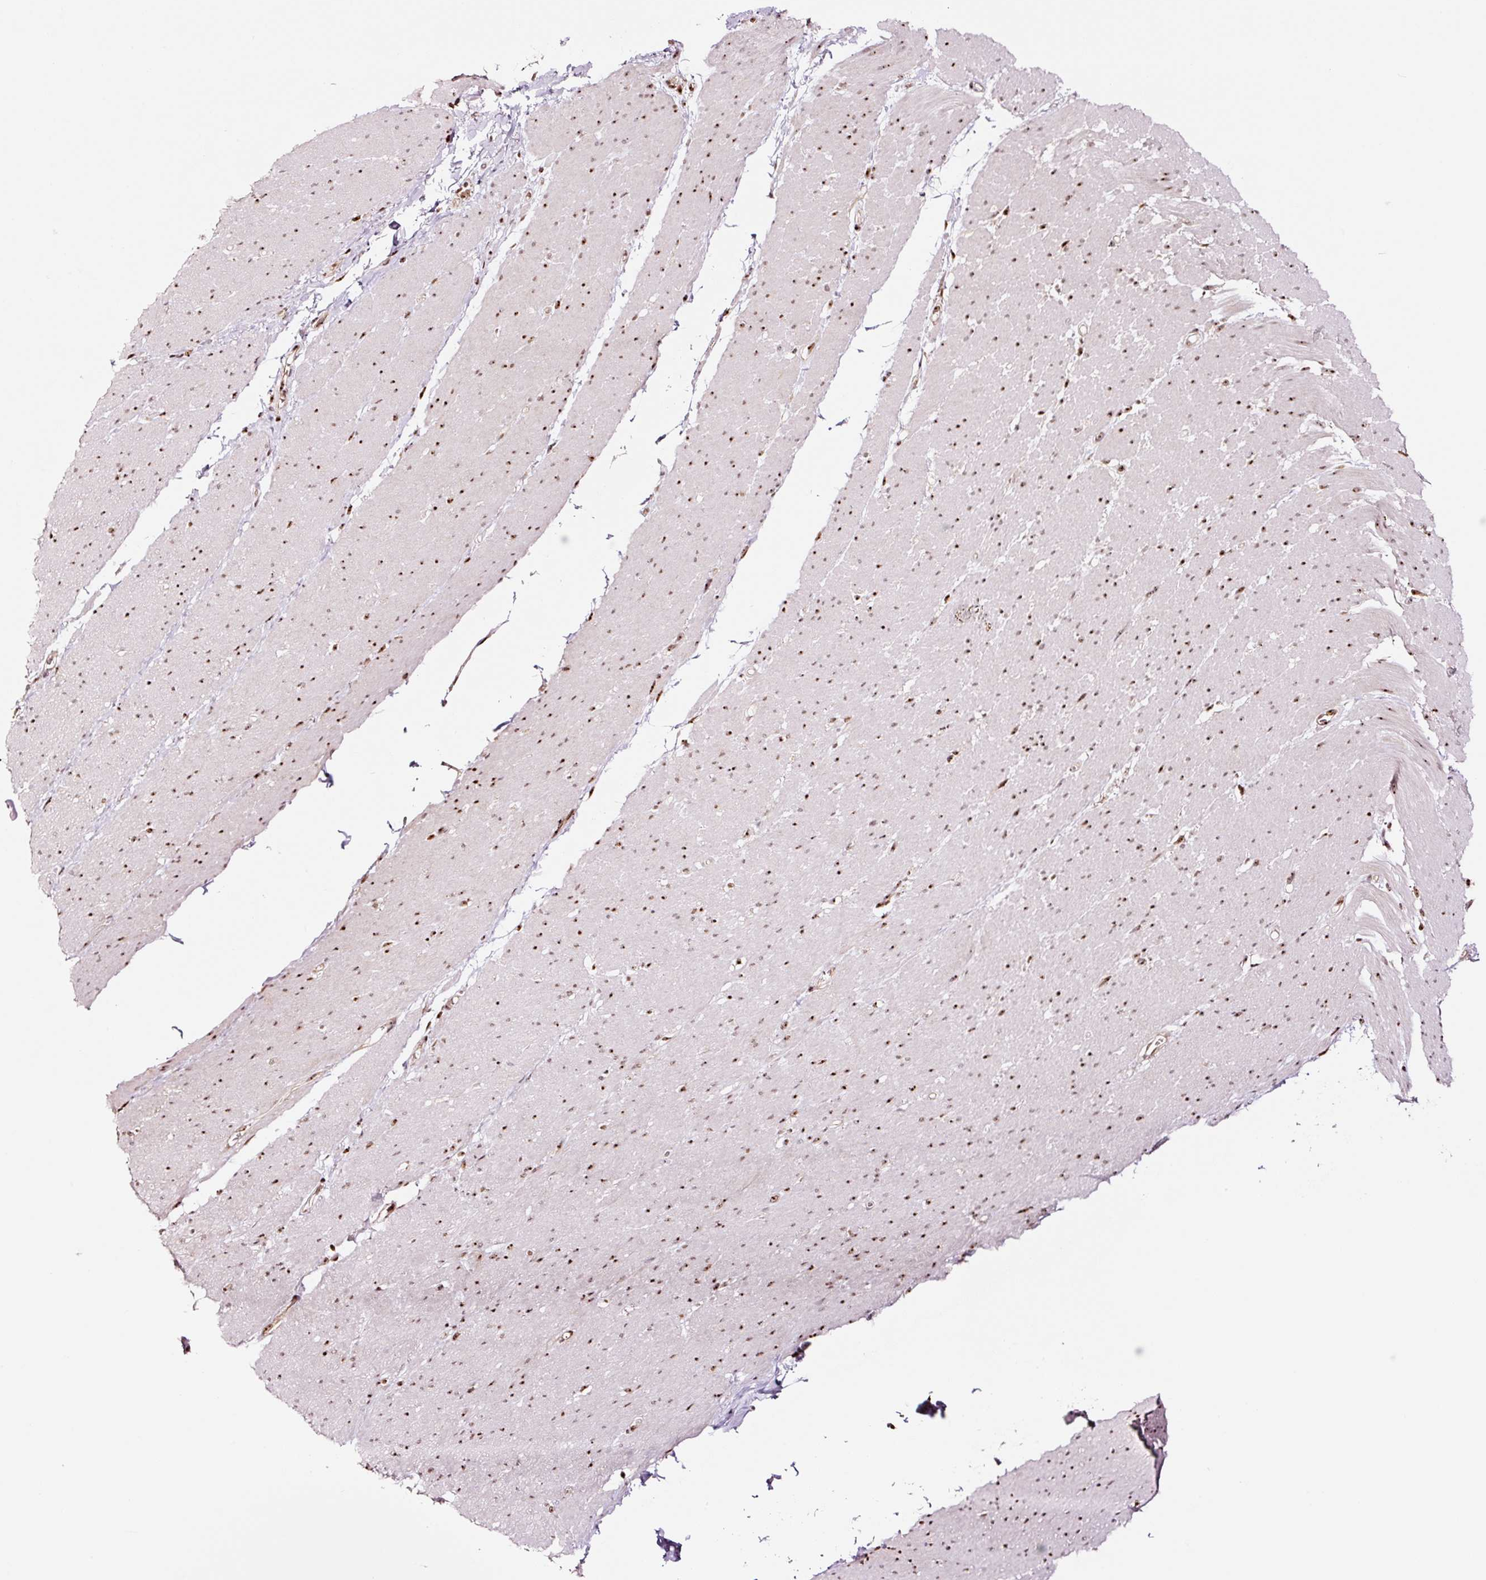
{"staining": {"intensity": "moderate", "quantity": ">75%", "location": "nuclear"}, "tissue": "smooth muscle", "cell_type": "Smooth muscle cells", "image_type": "normal", "snomed": [{"axis": "morphology", "description": "Normal tissue, NOS"}, {"axis": "topography", "description": "Smooth muscle"}, {"axis": "topography", "description": "Rectum"}], "caption": "Immunohistochemistry (DAB) staining of benign human smooth muscle demonstrates moderate nuclear protein staining in approximately >75% of smooth muscle cells.", "gene": "GNL3", "patient": {"sex": "male", "age": 53}}